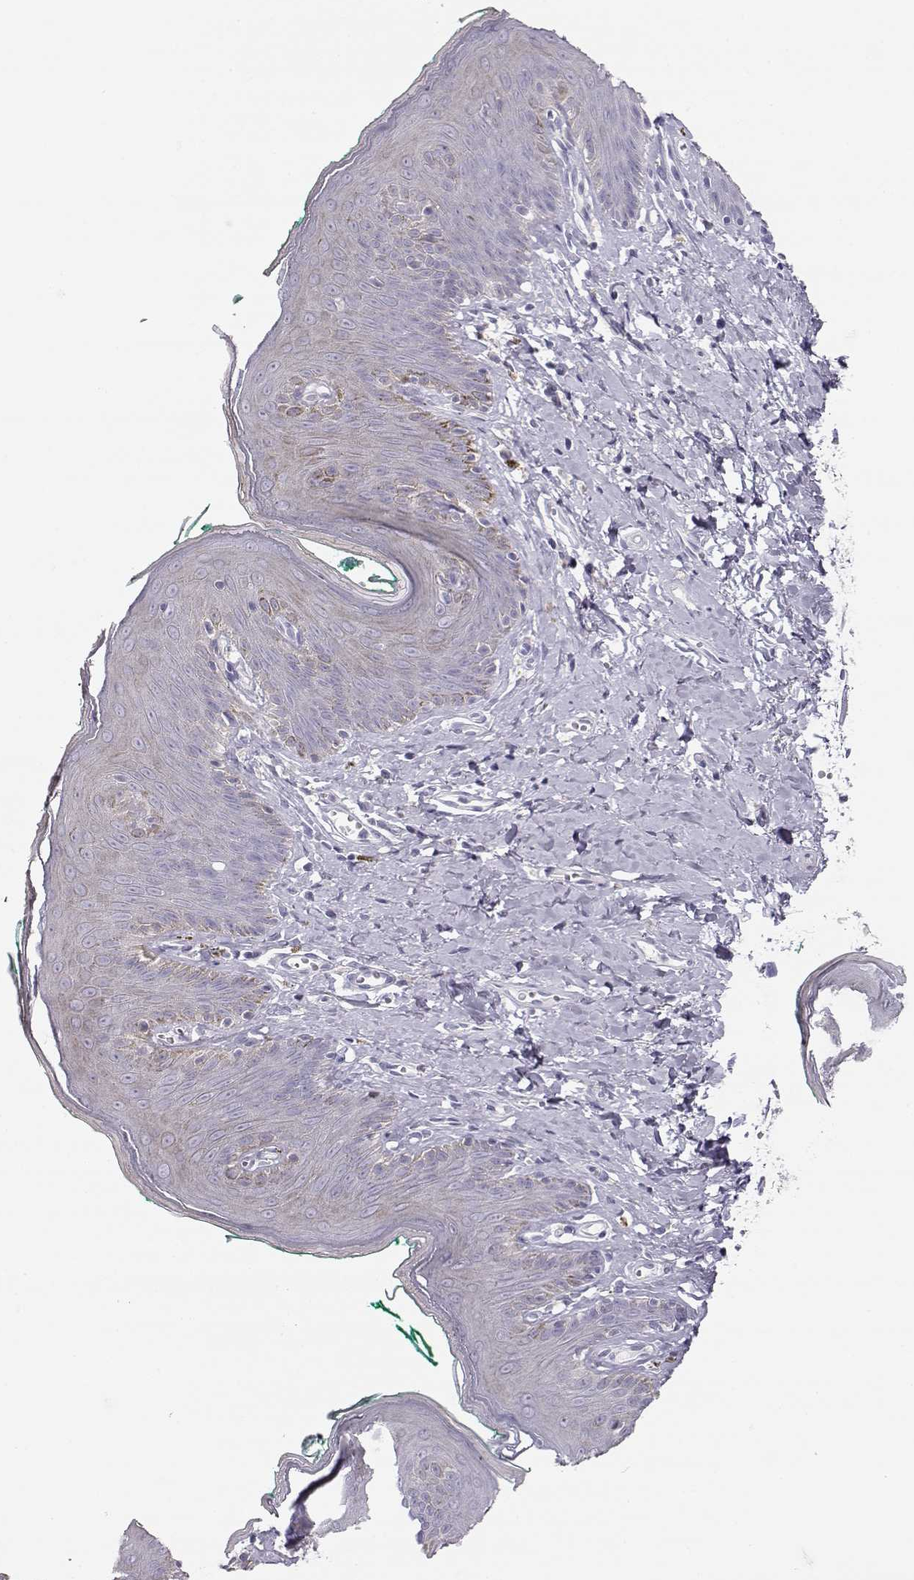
{"staining": {"intensity": "negative", "quantity": "none", "location": "none"}, "tissue": "skin", "cell_type": "Epidermal cells", "image_type": "normal", "snomed": [{"axis": "morphology", "description": "Normal tissue, NOS"}, {"axis": "topography", "description": "Vulva"}], "caption": "DAB (3,3'-diaminobenzidine) immunohistochemical staining of benign human skin demonstrates no significant positivity in epidermal cells. Brightfield microscopy of immunohistochemistry stained with DAB (3,3'-diaminobenzidine) (brown) and hematoxylin (blue), captured at high magnification.", "gene": "LEPR", "patient": {"sex": "female", "age": 66}}